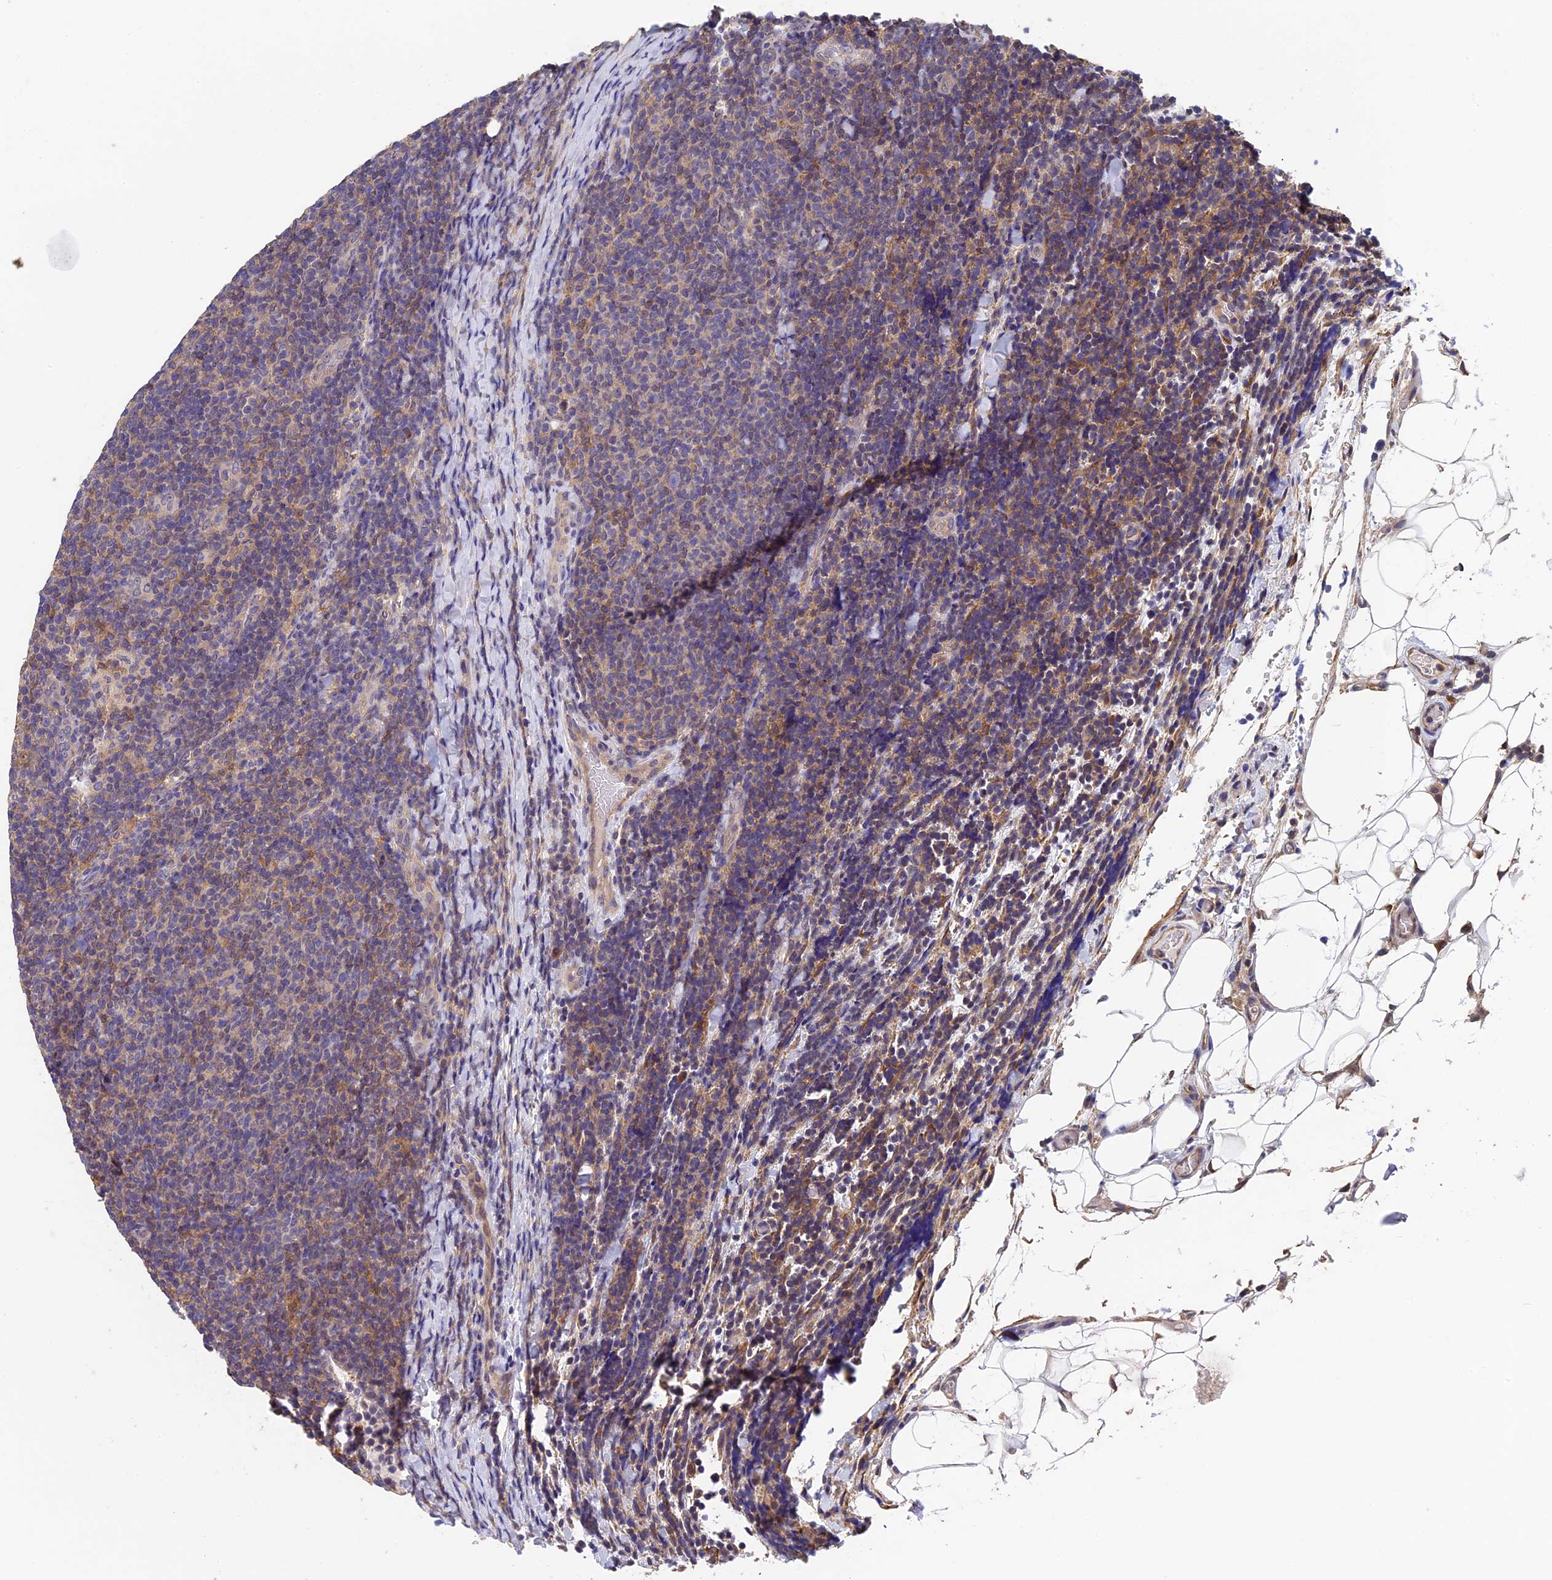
{"staining": {"intensity": "negative", "quantity": "none", "location": "none"}, "tissue": "lymphoma", "cell_type": "Tumor cells", "image_type": "cancer", "snomed": [{"axis": "morphology", "description": "Malignant lymphoma, non-Hodgkin's type, Low grade"}, {"axis": "topography", "description": "Lymph node"}], "caption": "A photomicrograph of lymphoma stained for a protein shows no brown staining in tumor cells. The staining is performed using DAB (3,3'-diaminobenzidine) brown chromogen with nuclei counter-stained in using hematoxylin.", "gene": "LCMT1", "patient": {"sex": "male", "age": 66}}